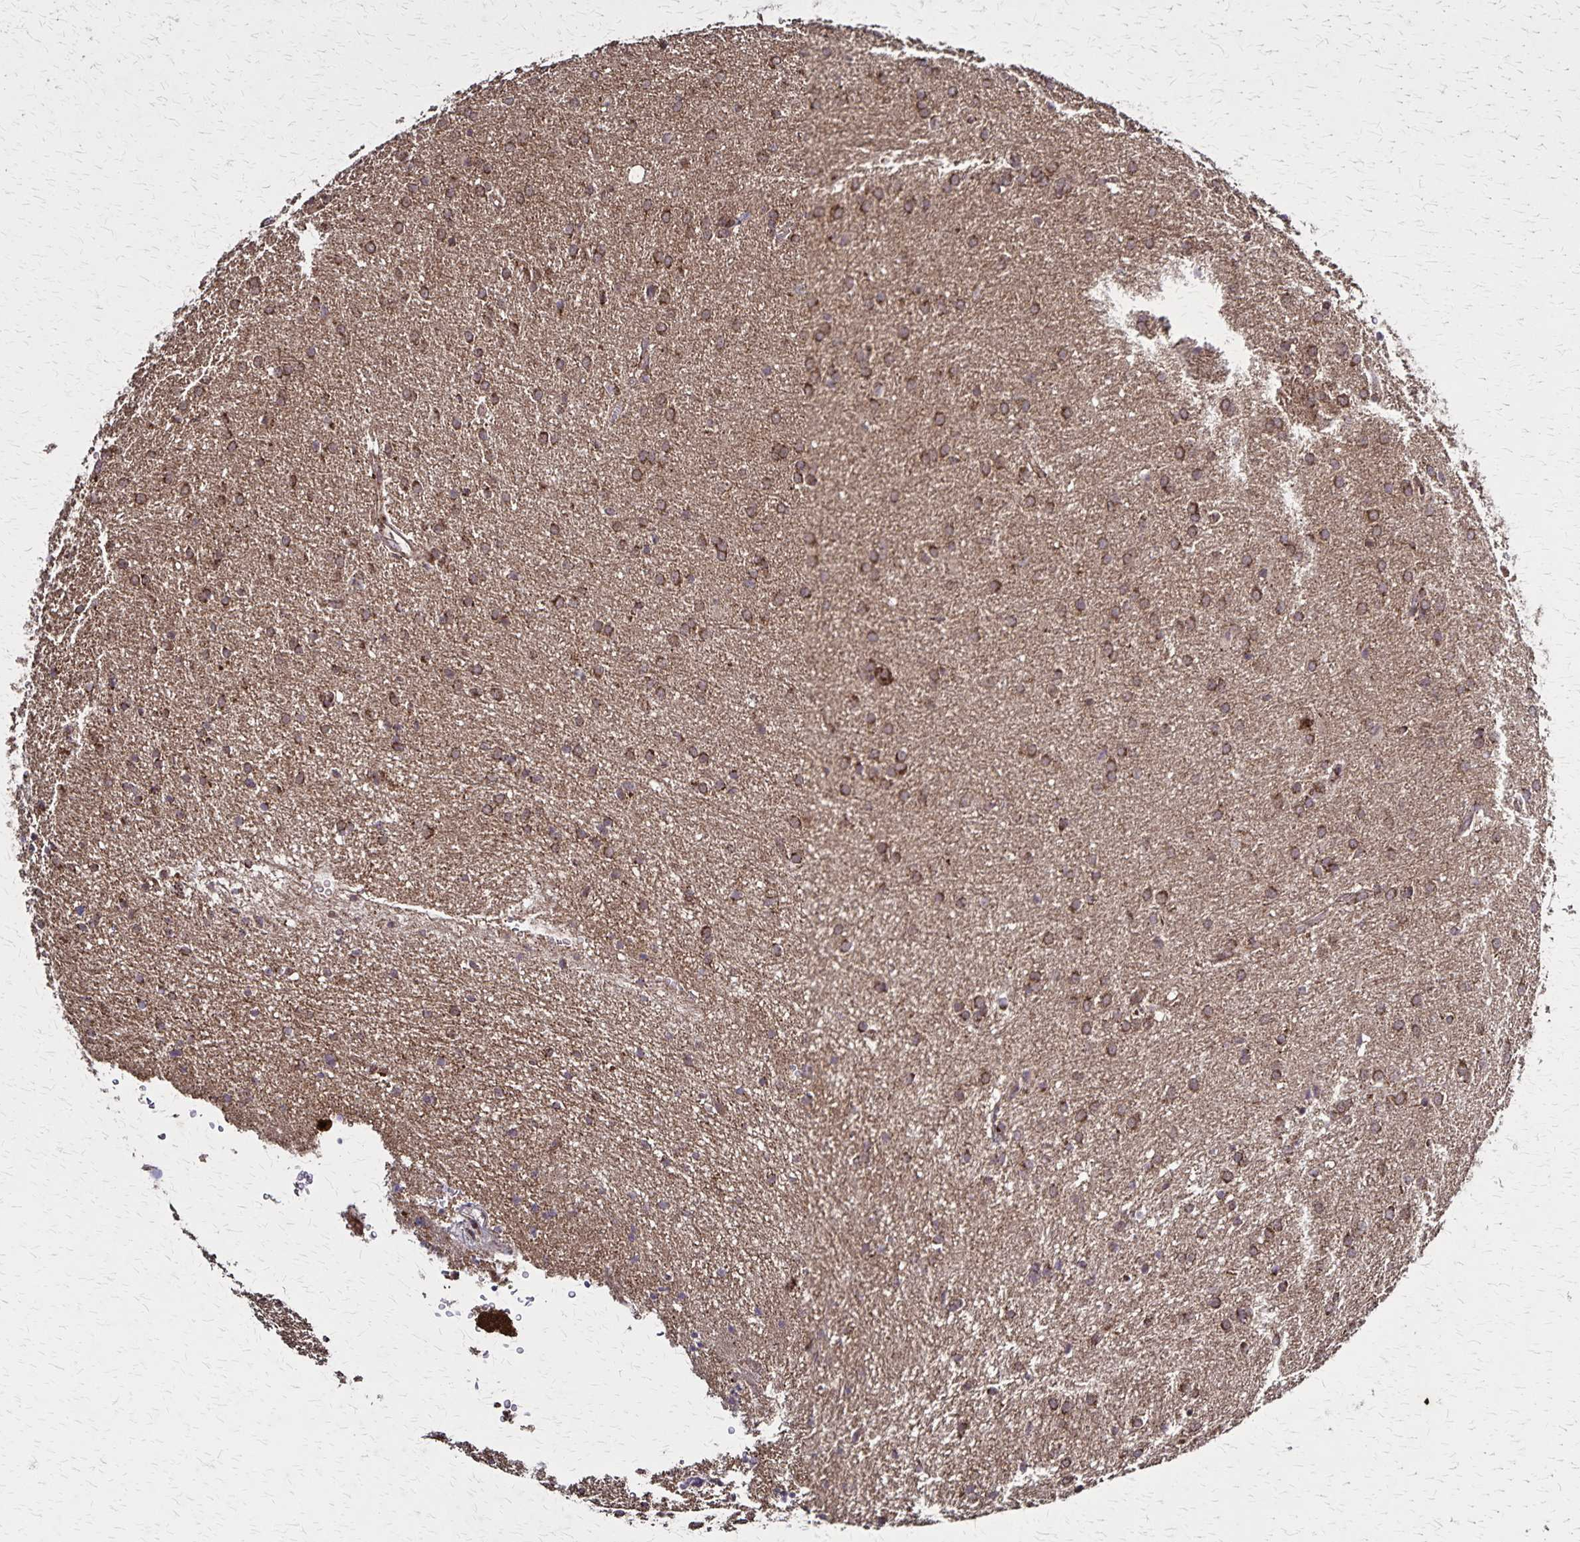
{"staining": {"intensity": "moderate", "quantity": ">75%", "location": "cytoplasmic/membranous"}, "tissue": "glioma", "cell_type": "Tumor cells", "image_type": "cancer", "snomed": [{"axis": "morphology", "description": "Glioma, malignant, Low grade"}, {"axis": "topography", "description": "Brain"}], "caption": "This micrograph reveals immunohistochemistry (IHC) staining of malignant low-grade glioma, with medium moderate cytoplasmic/membranous positivity in about >75% of tumor cells.", "gene": "NFS1", "patient": {"sex": "female", "age": 32}}